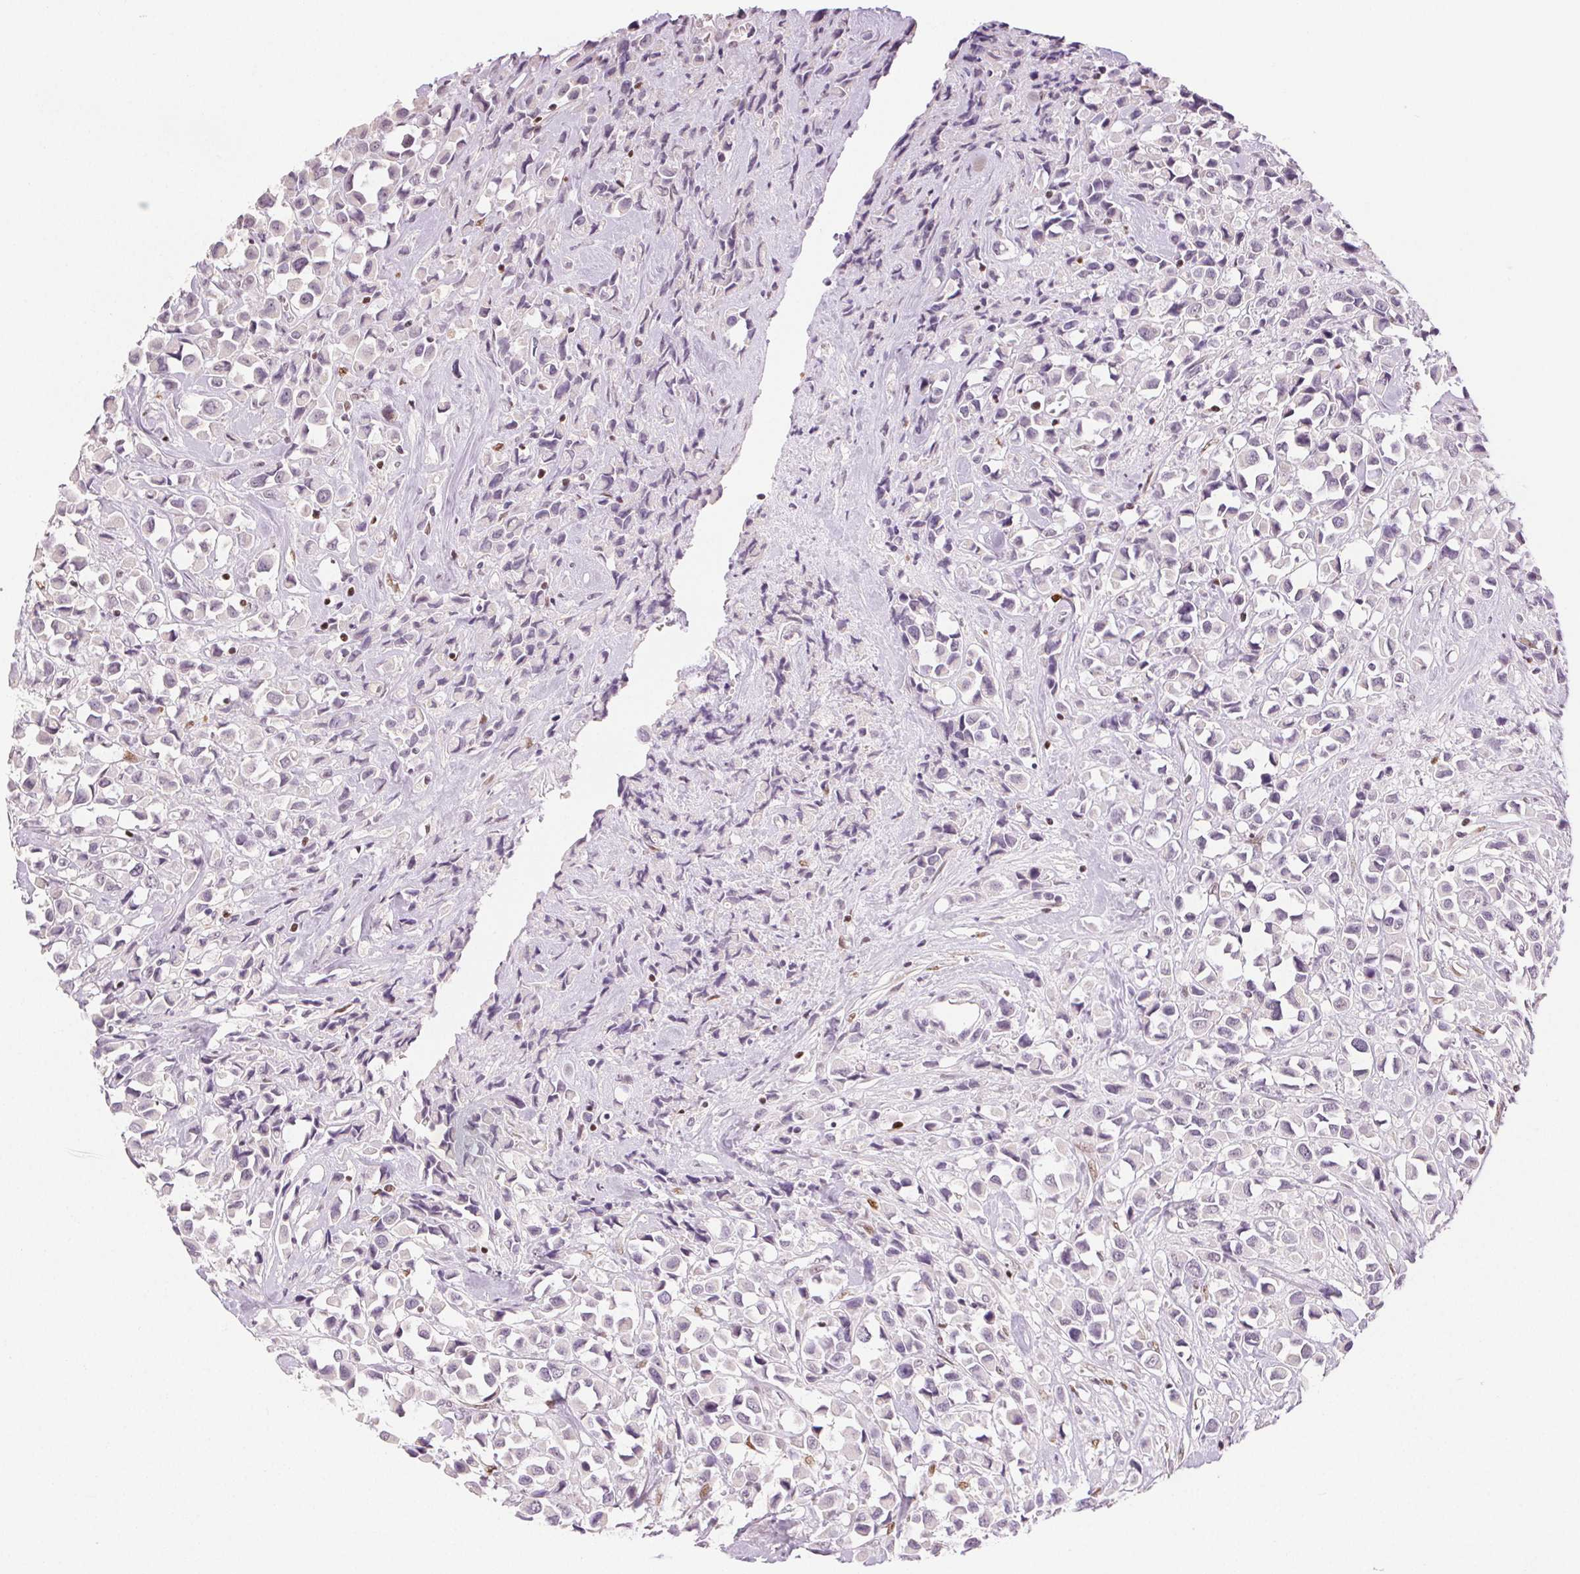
{"staining": {"intensity": "negative", "quantity": "none", "location": "none"}, "tissue": "breast cancer", "cell_type": "Tumor cells", "image_type": "cancer", "snomed": [{"axis": "morphology", "description": "Duct carcinoma"}, {"axis": "topography", "description": "Breast"}], "caption": "The image demonstrates no significant positivity in tumor cells of breast cancer.", "gene": "RUNX2", "patient": {"sex": "female", "age": 61}}